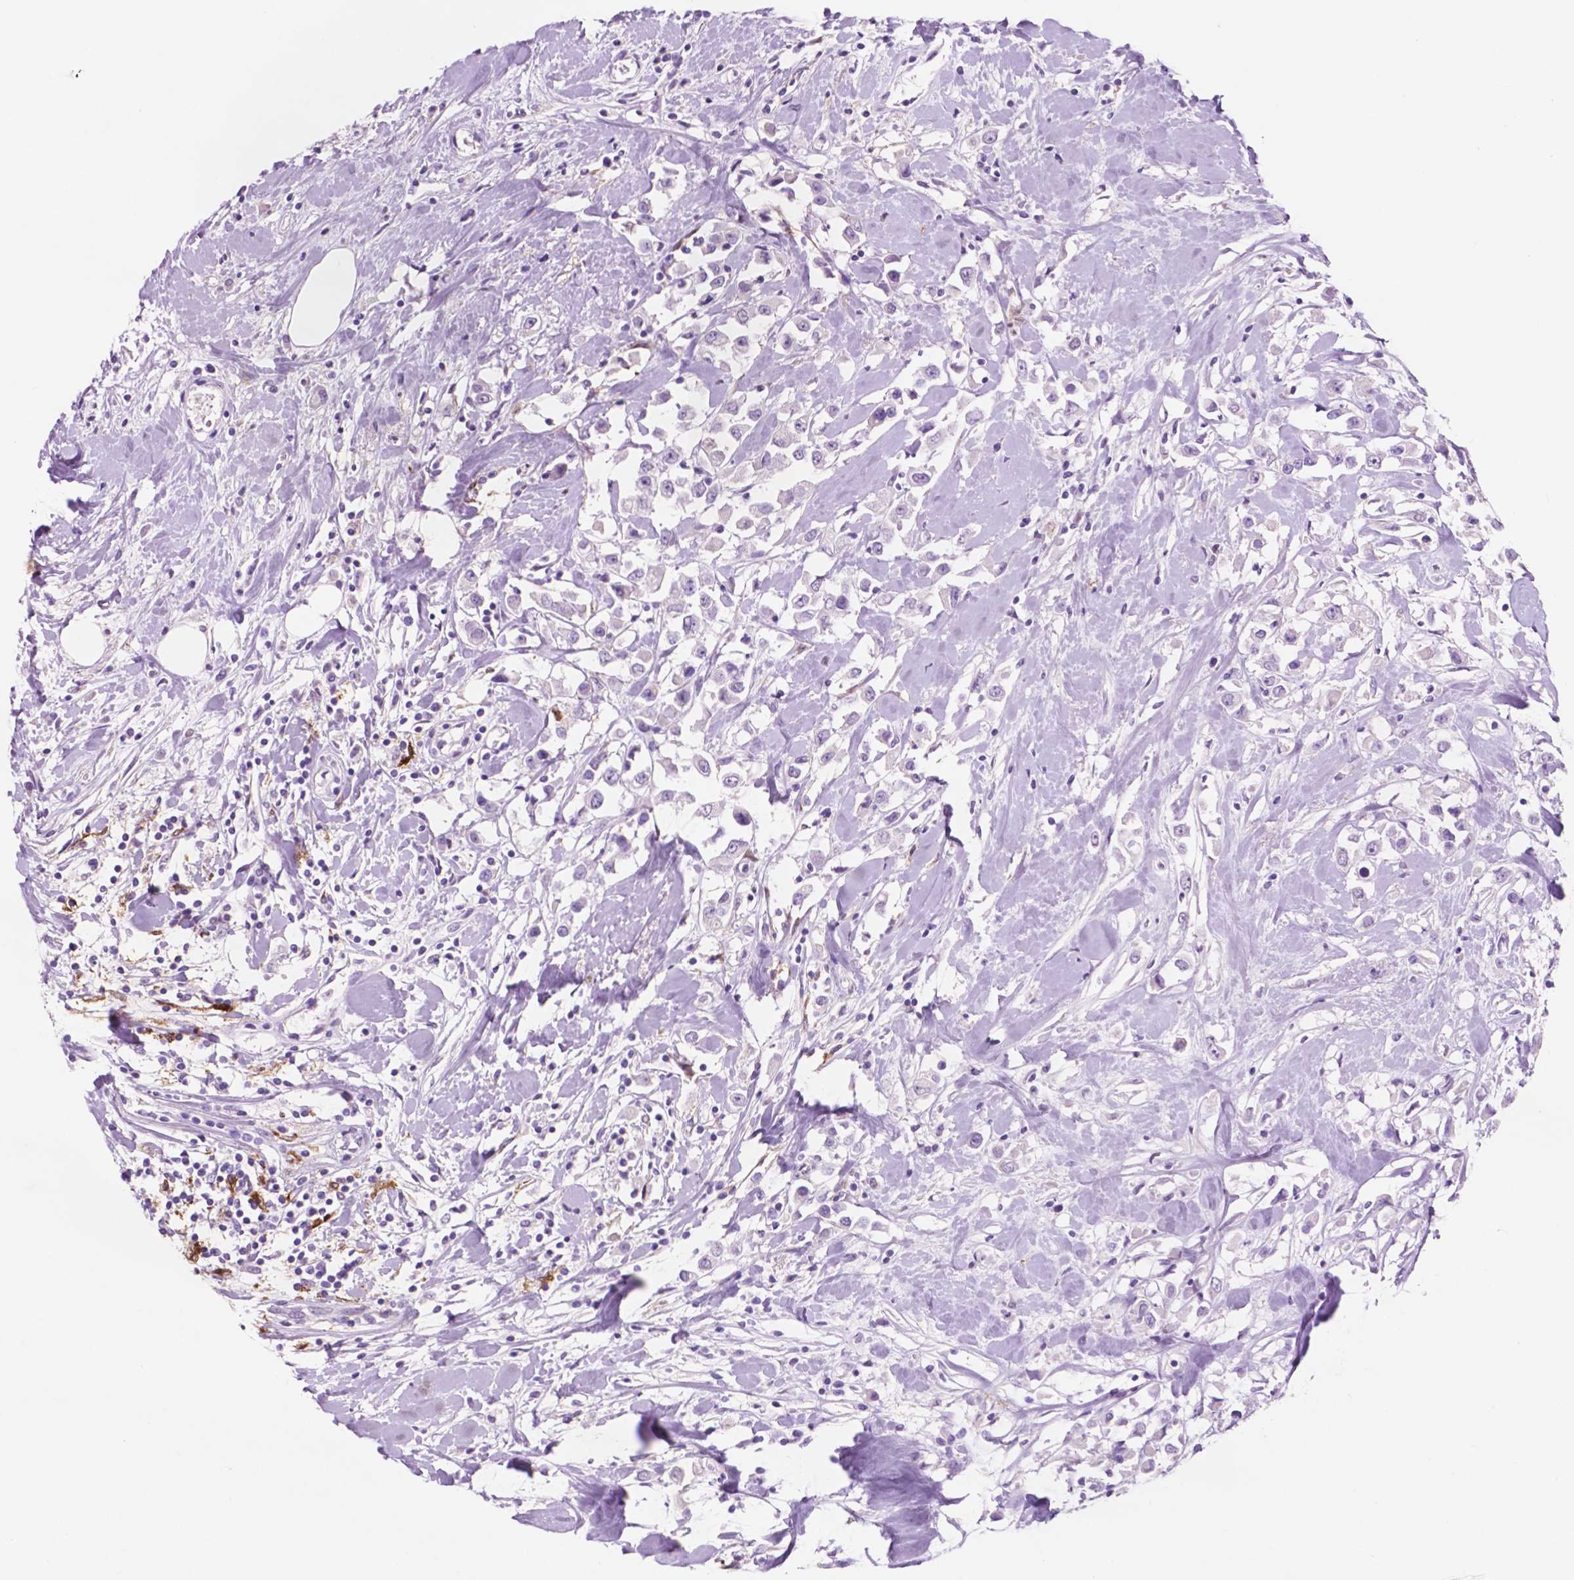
{"staining": {"intensity": "negative", "quantity": "none", "location": "none"}, "tissue": "breast cancer", "cell_type": "Tumor cells", "image_type": "cancer", "snomed": [{"axis": "morphology", "description": "Duct carcinoma"}, {"axis": "topography", "description": "Breast"}], "caption": "This photomicrograph is of breast cancer stained with IHC to label a protein in brown with the nuclei are counter-stained blue. There is no expression in tumor cells. (Stains: DAB (3,3'-diaminobenzidine) immunohistochemistry (IHC) with hematoxylin counter stain, Microscopy: brightfield microscopy at high magnification).", "gene": "IDO1", "patient": {"sex": "female", "age": 61}}